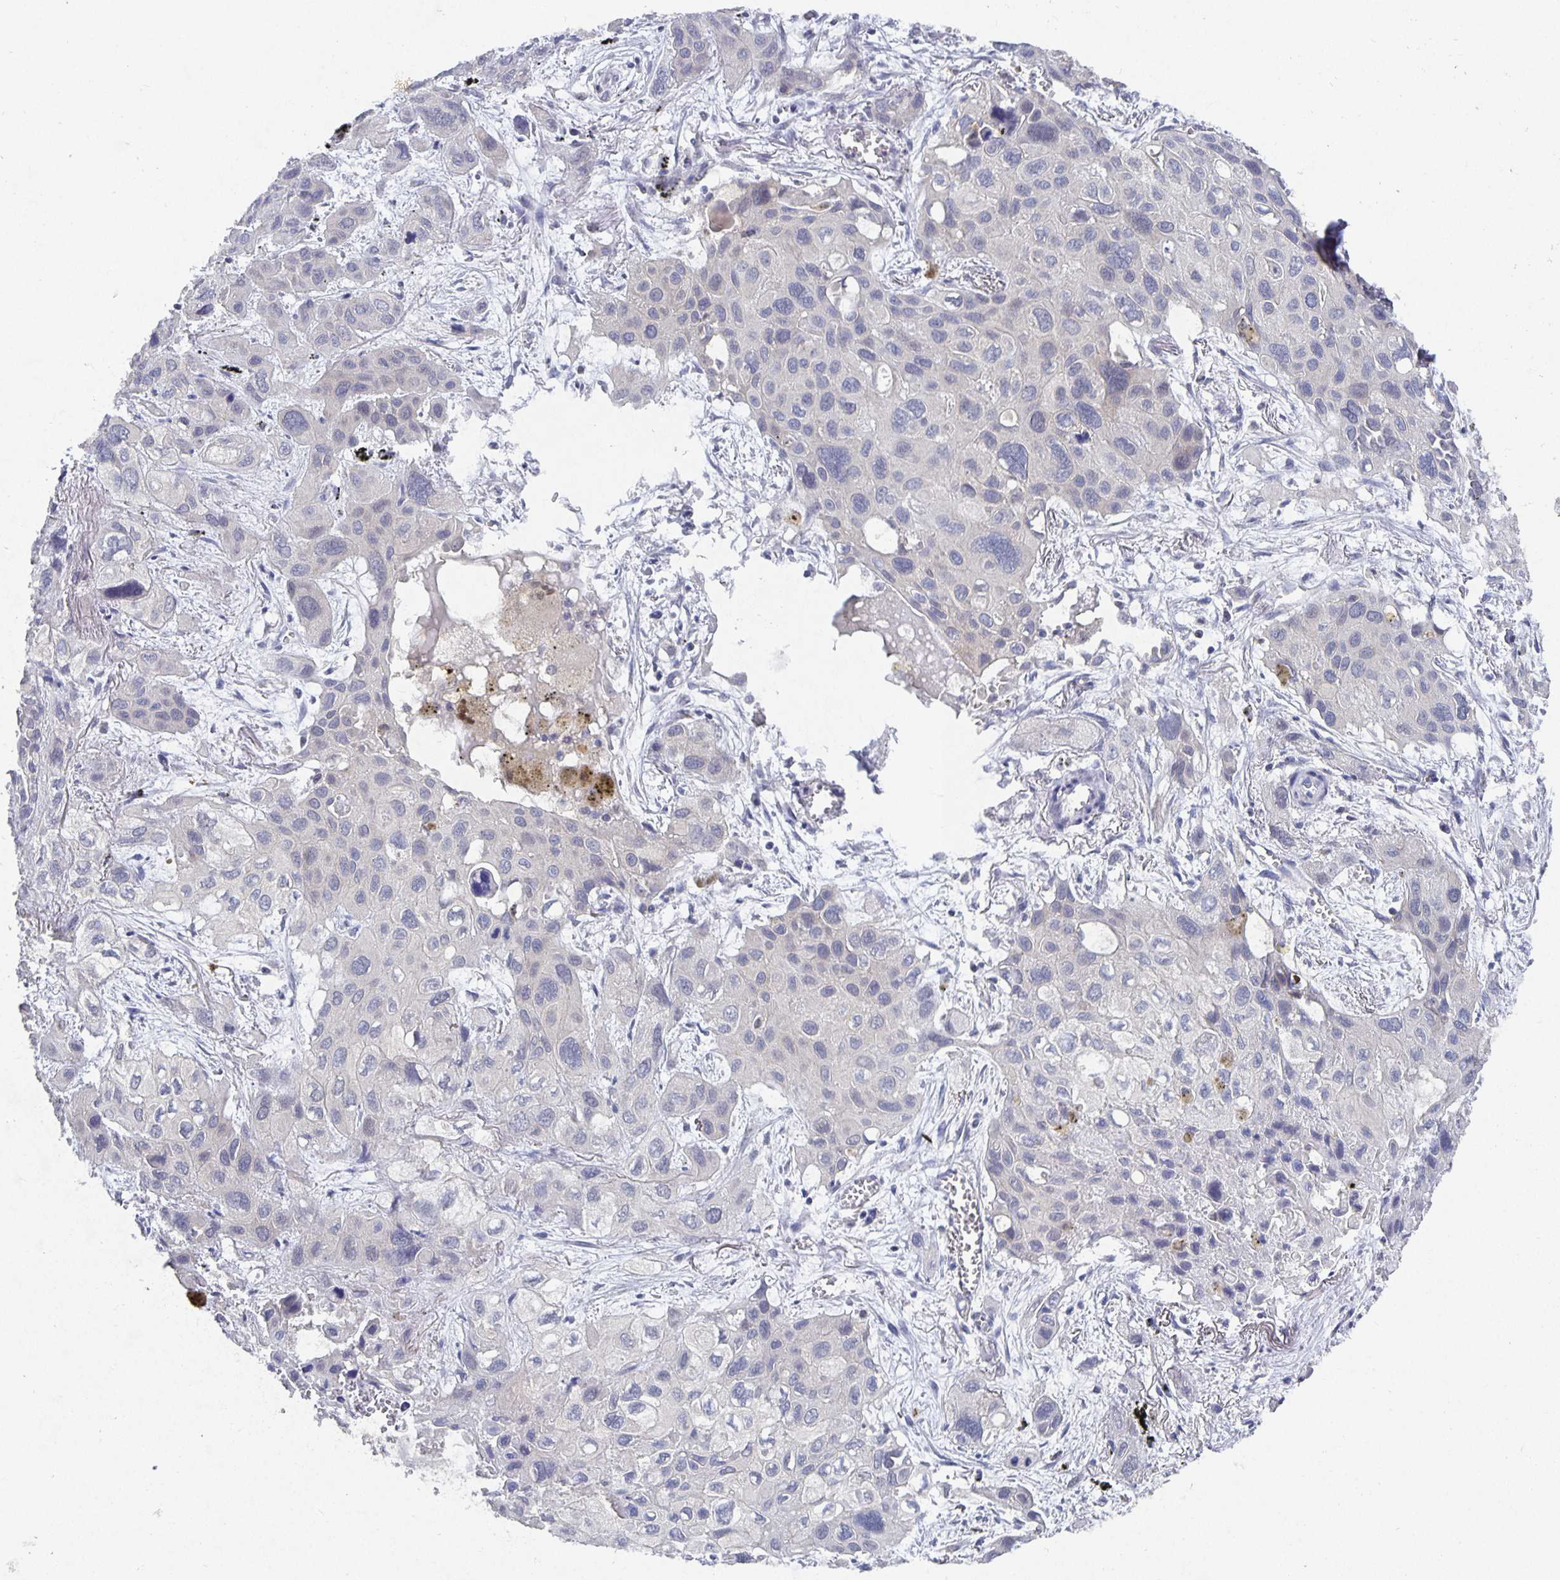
{"staining": {"intensity": "negative", "quantity": "none", "location": "none"}, "tissue": "lung cancer", "cell_type": "Tumor cells", "image_type": "cancer", "snomed": [{"axis": "morphology", "description": "Squamous cell carcinoma, NOS"}, {"axis": "morphology", "description": "Squamous cell carcinoma, metastatic, NOS"}, {"axis": "topography", "description": "Lung"}], "caption": "An image of lung squamous cell carcinoma stained for a protein reveals no brown staining in tumor cells.", "gene": "HEPN1", "patient": {"sex": "male", "age": 59}}